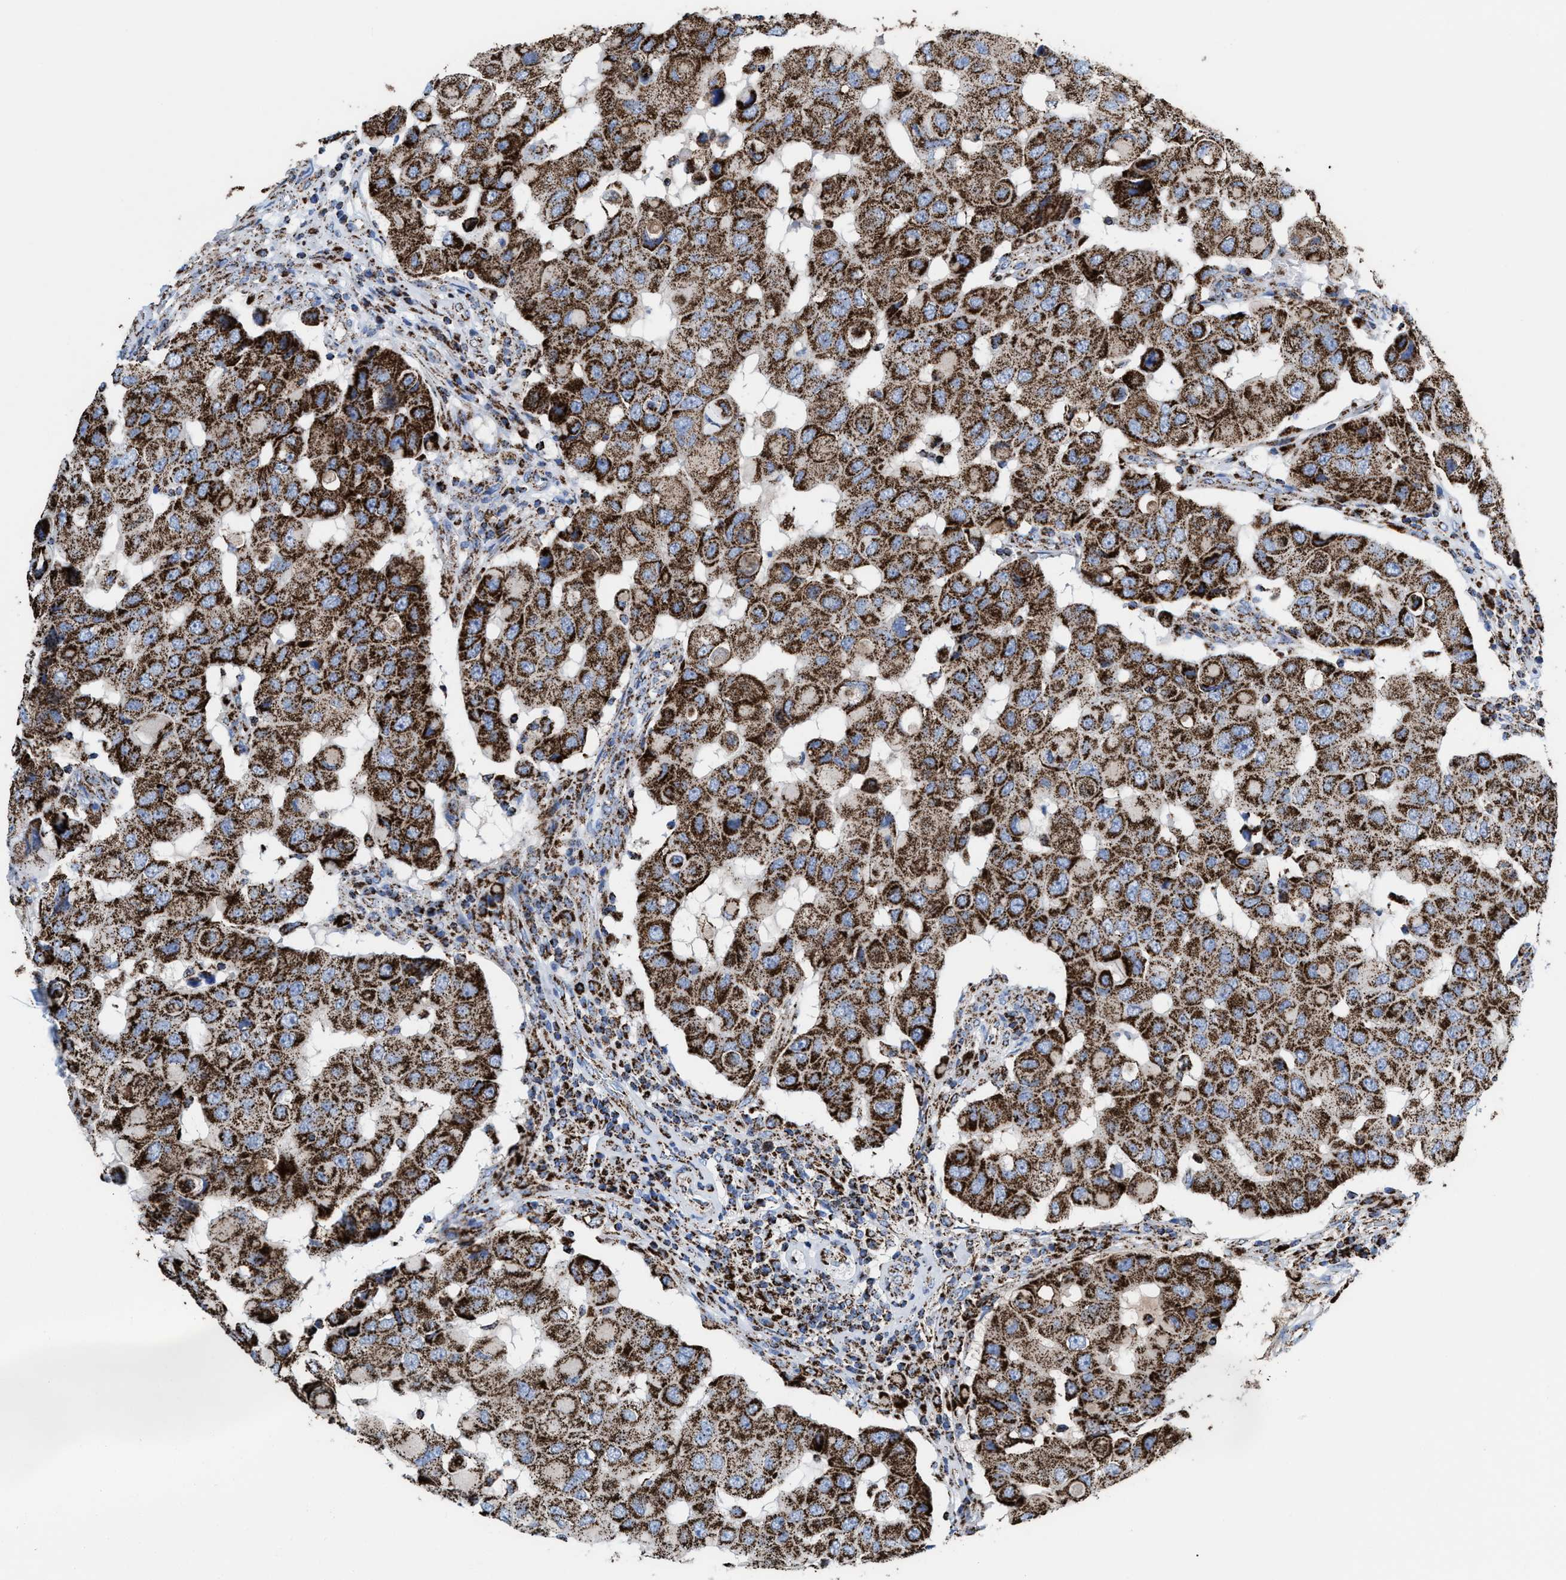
{"staining": {"intensity": "strong", "quantity": ">75%", "location": "cytoplasmic/membranous"}, "tissue": "breast cancer", "cell_type": "Tumor cells", "image_type": "cancer", "snomed": [{"axis": "morphology", "description": "Duct carcinoma"}, {"axis": "topography", "description": "Breast"}], "caption": "A brown stain shows strong cytoplasmic/membranous expression of a protein in human breast invasive ductal carcinoma tumor cells.", "gene": "ECHS1", "patient": {"sex": "female", "age": 27}}